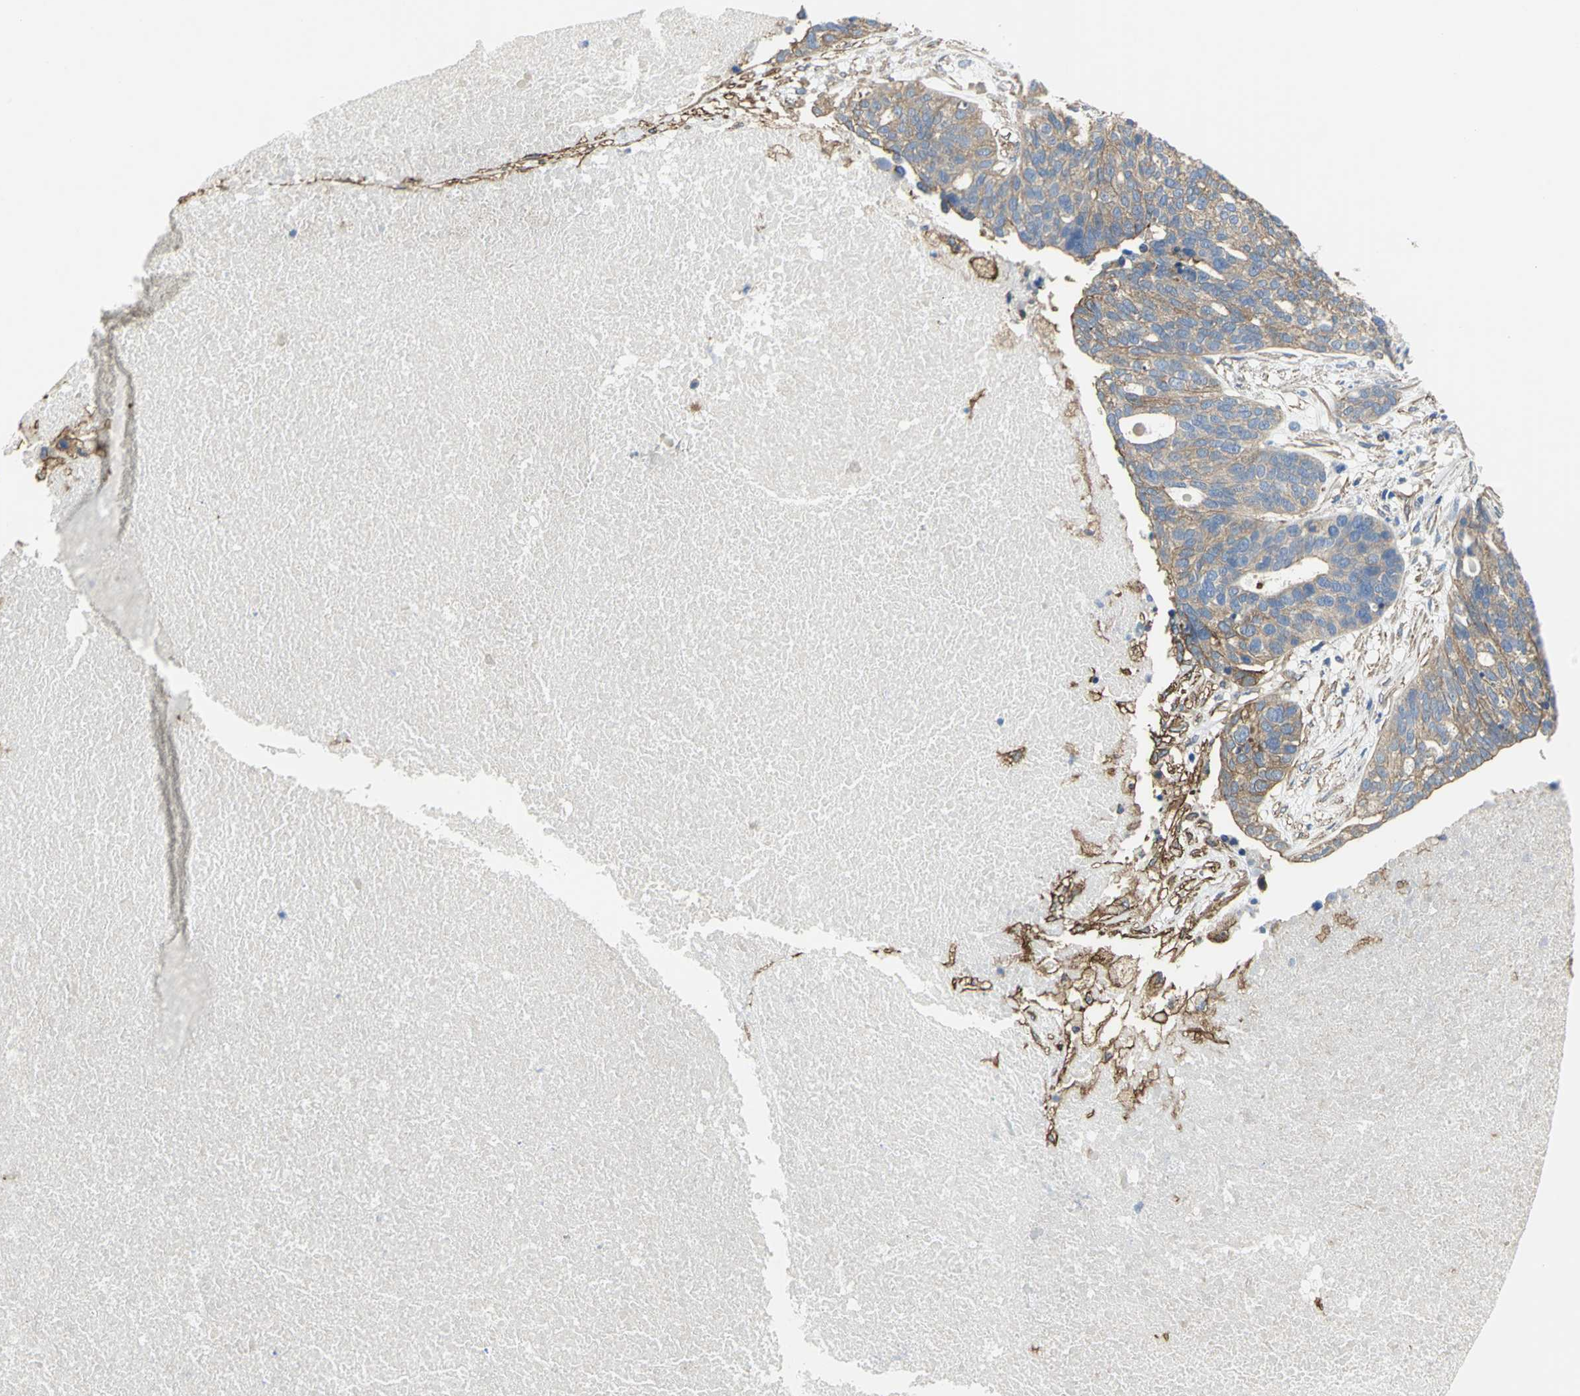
{"staining": {"intensity": "moderate", "quantity": ">75%", "location": "cytoplasmic/membranous"}, "tissue": "ovarian cancer", "cell_type": "Tumor cells", "image_type": "cancer", "snomed": [{"axis": "morphology", "description": "Cystadenocarcinoma, serous, NOS"}, {"axis": "topography", "description": "Ovary"}], "caption": "Ovarian cancer (serous cystadenocarcinoma) tissue reveals moderate cytoplasmic/membranous staining in approximately >75% of tumor cells The staining was performed using DAB (3,3'-diaminobenzidine), with brown indicating positive protein expression. Nuclei are stained blue with hematoxylin.", "gene": "FLNB", "patient": {"sex": "female", "age": 59}}